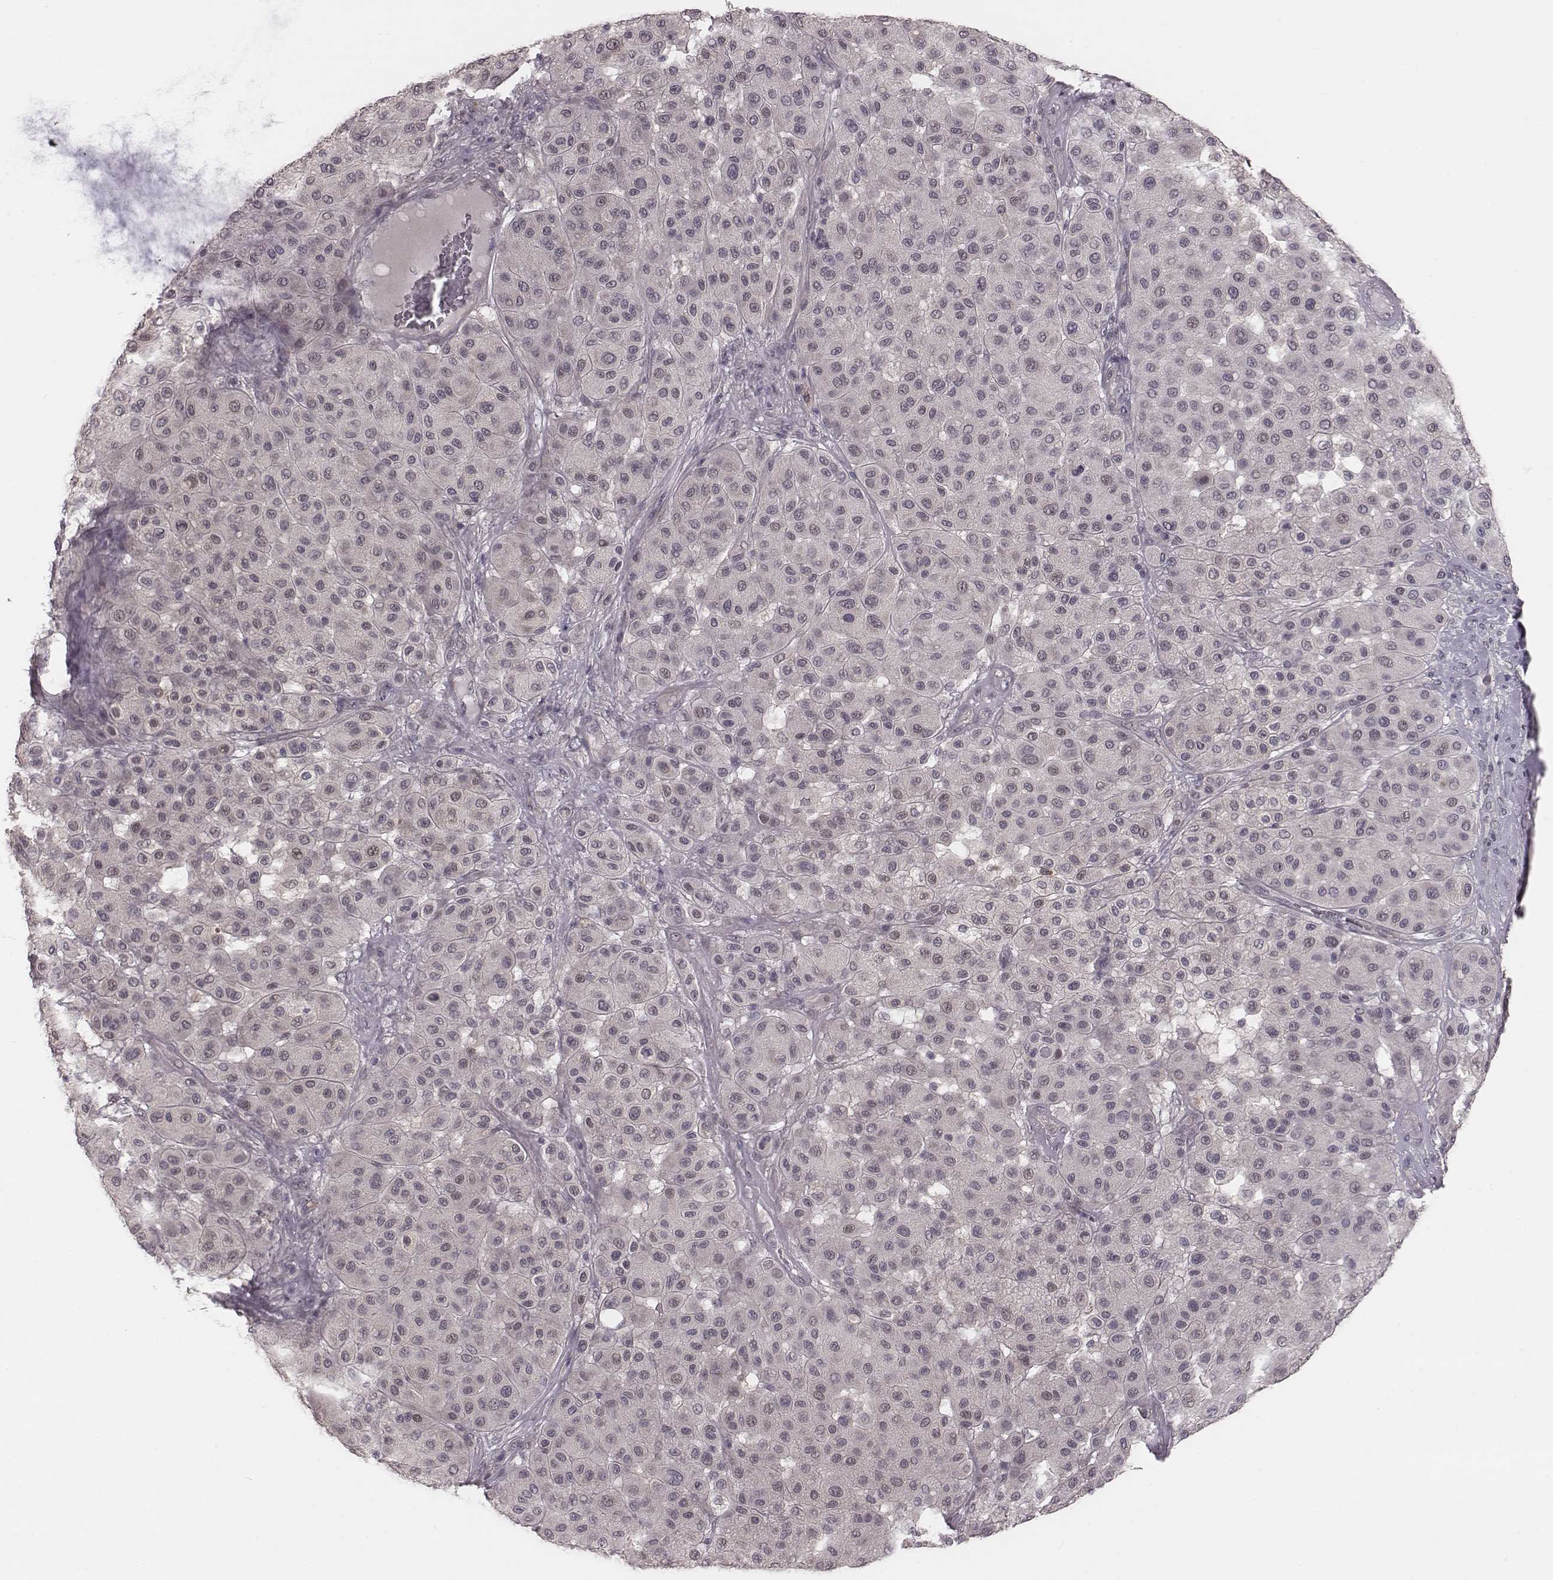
{"staining": {"intensity": "negative", "quantity": "none", "location": "none"}, "tissue": "melanoma", "cell_type": "Tumor cells", "image_type": "cancer", "snomed": [{"axis": "morphology", "description": "Malignant melanoma, Metastatic site"}, {"axis": "topography", "description": "Smooth muscle"}], "caption": "Immunohistochemical staining of human melanoma displays no significant positivity in tumor cells.", "gene": "IQCG", "patient": {"sex": "male", "age": 41}}